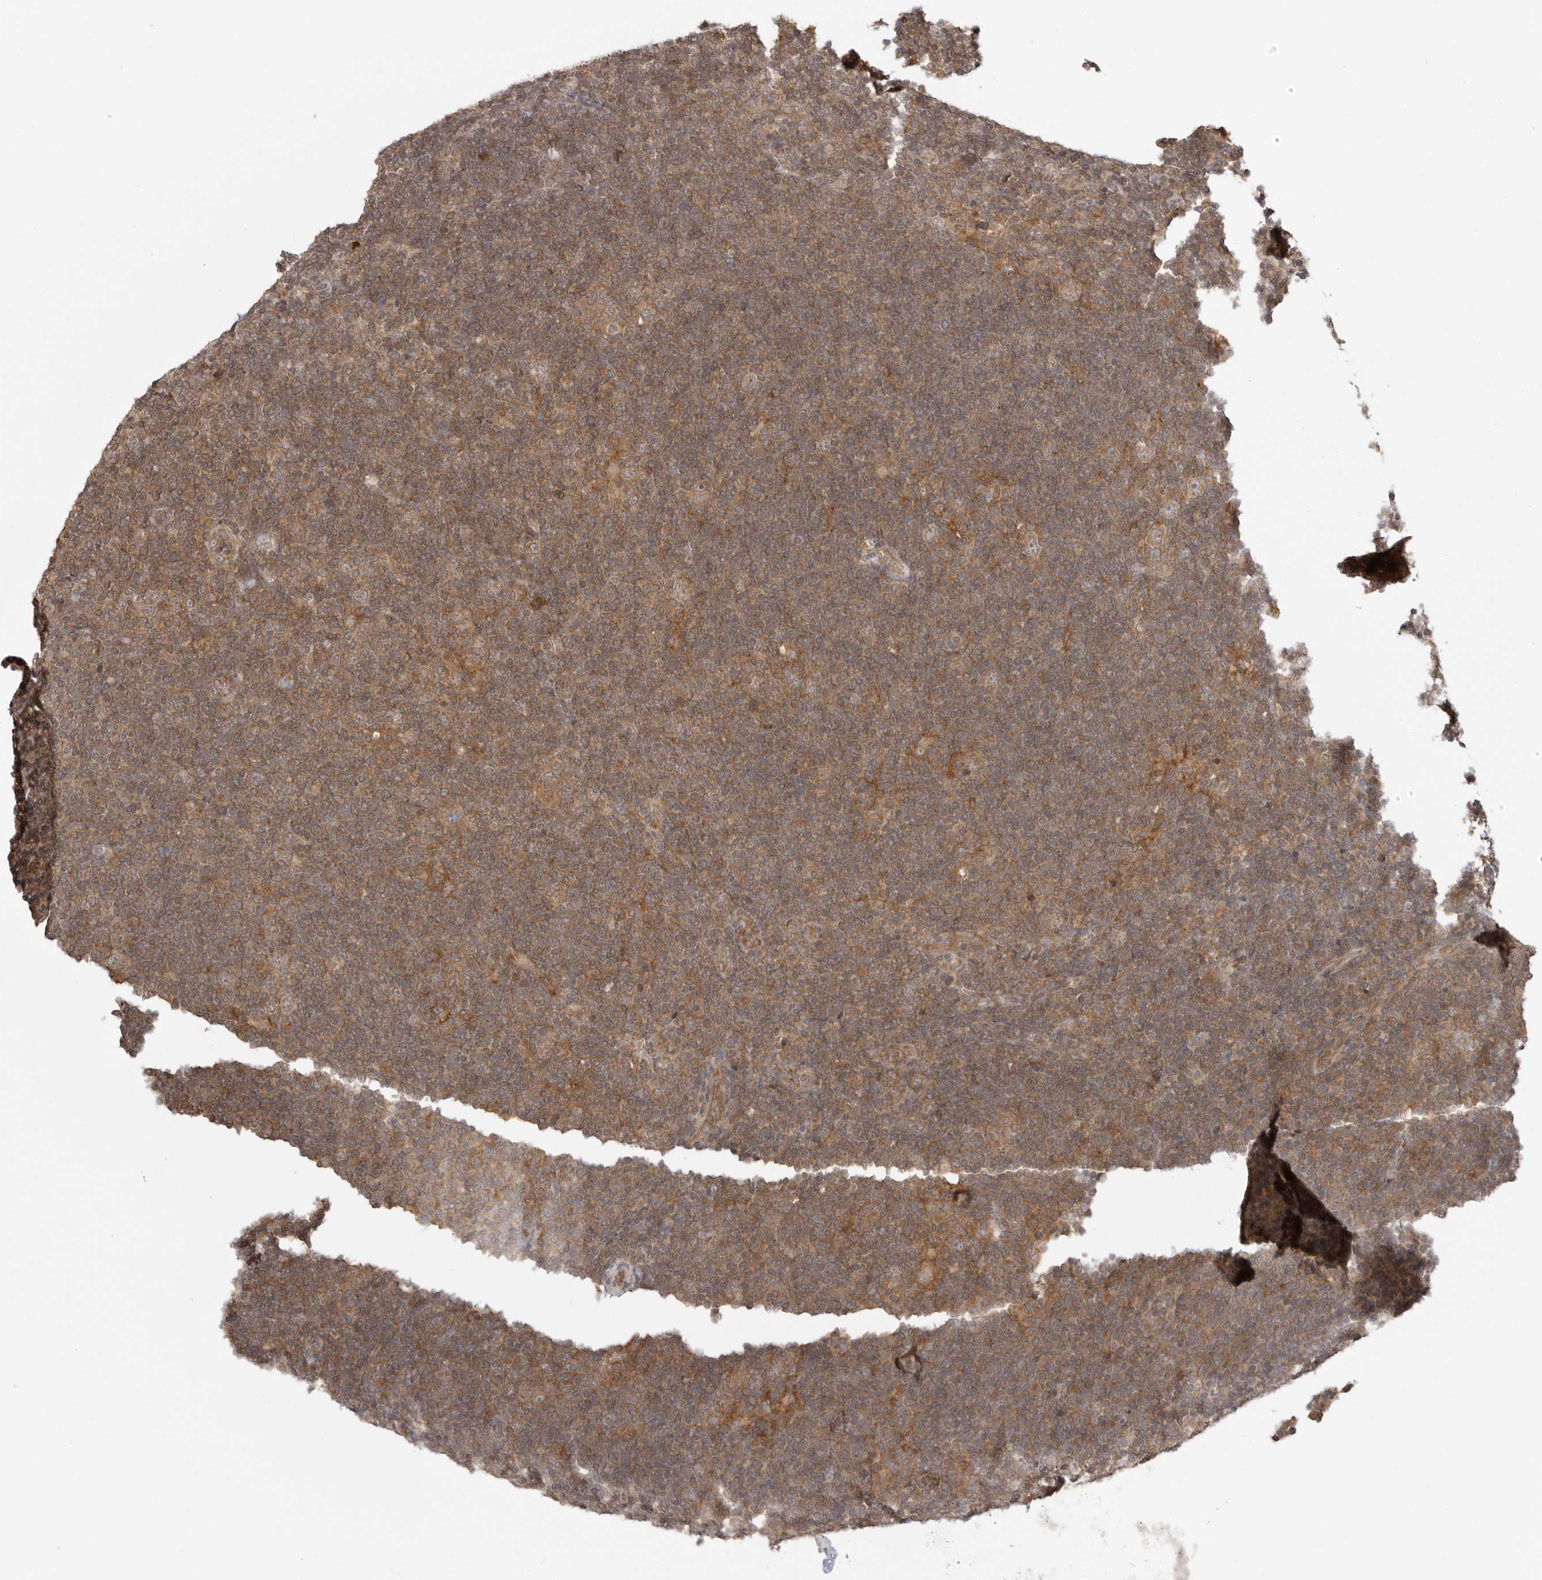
{"staining": {"intensity": "weak", "quantity": ">75%", "location": "cytoplasmic/membranous"}, "tissue": "lymphoma", "cell_type": "Tumor cells", "image_type": "cancer", "snomed": [{"axis": "morphology", "description": "Hodgkin's disease, NOS"}, {"axis": "topography", "description": "Lymph node"}], "caption": "There is low levels of weak cytoplasmic/membranous staining in tumor cells of lymphoma, as demonstrated by immunohistochemical staining (brown color).", "gene": "PRRC2A", "patient": {"sex": "female", "age": 57}}